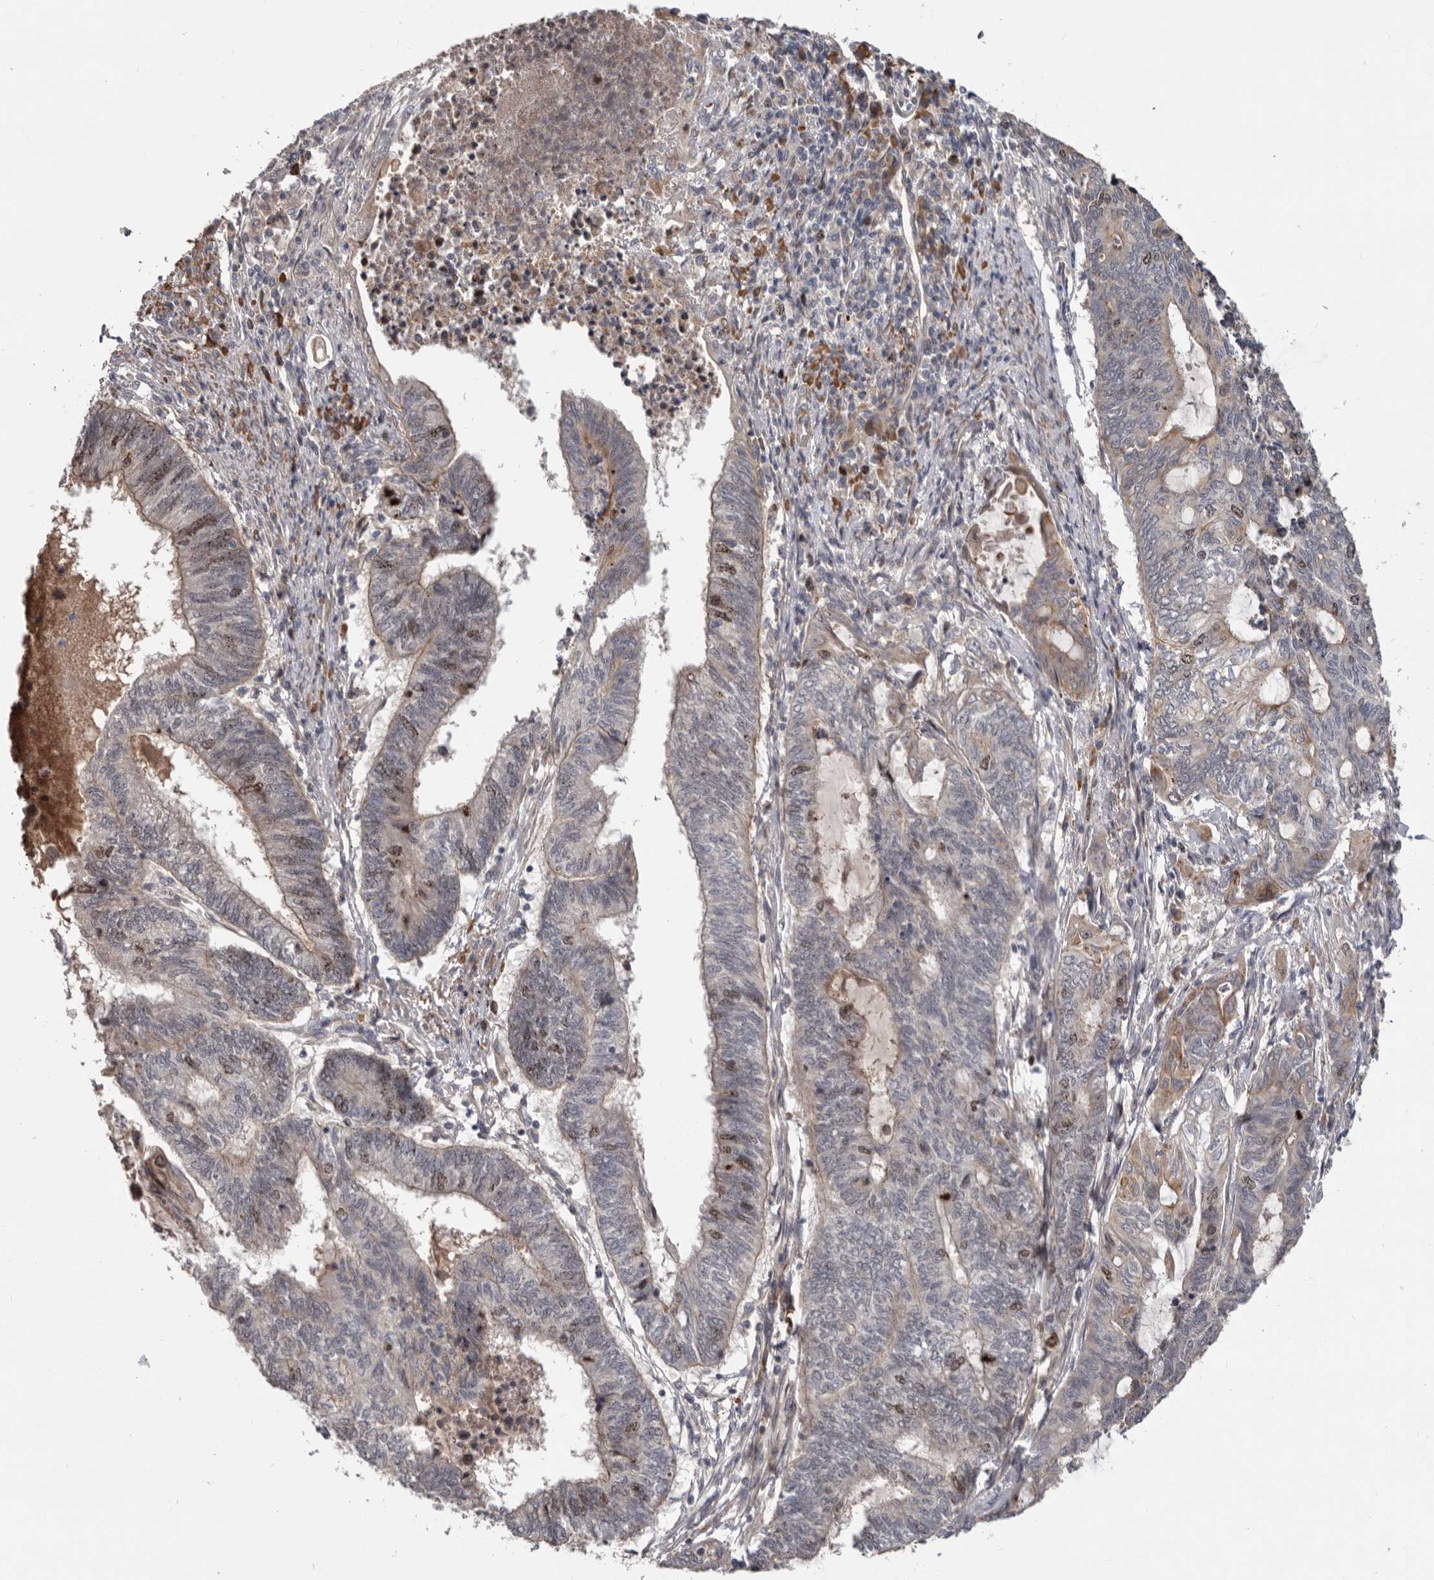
{"staining": {"intensity": "moderate", "quantity": "<25%", "location": "nuclear"}, "tissue": "endometrial cancer", "cell_type": "Tumor cells", "image_type": "cancer", "snomed": [{"axis": "morphology", "description": "Adenocarcinoma, NOS"}, {"axis": "topography", "description": "Uterus"}, {"axis": "topography", "description": "Endometrium"}], "caption": "The histopathology image reveals a brown stain indicating the presence of a protein in the nuclear of tumor cells in endometrial cancer.", "gene": "CDCA8", "patient": {"sex": "female", "age": 70}}